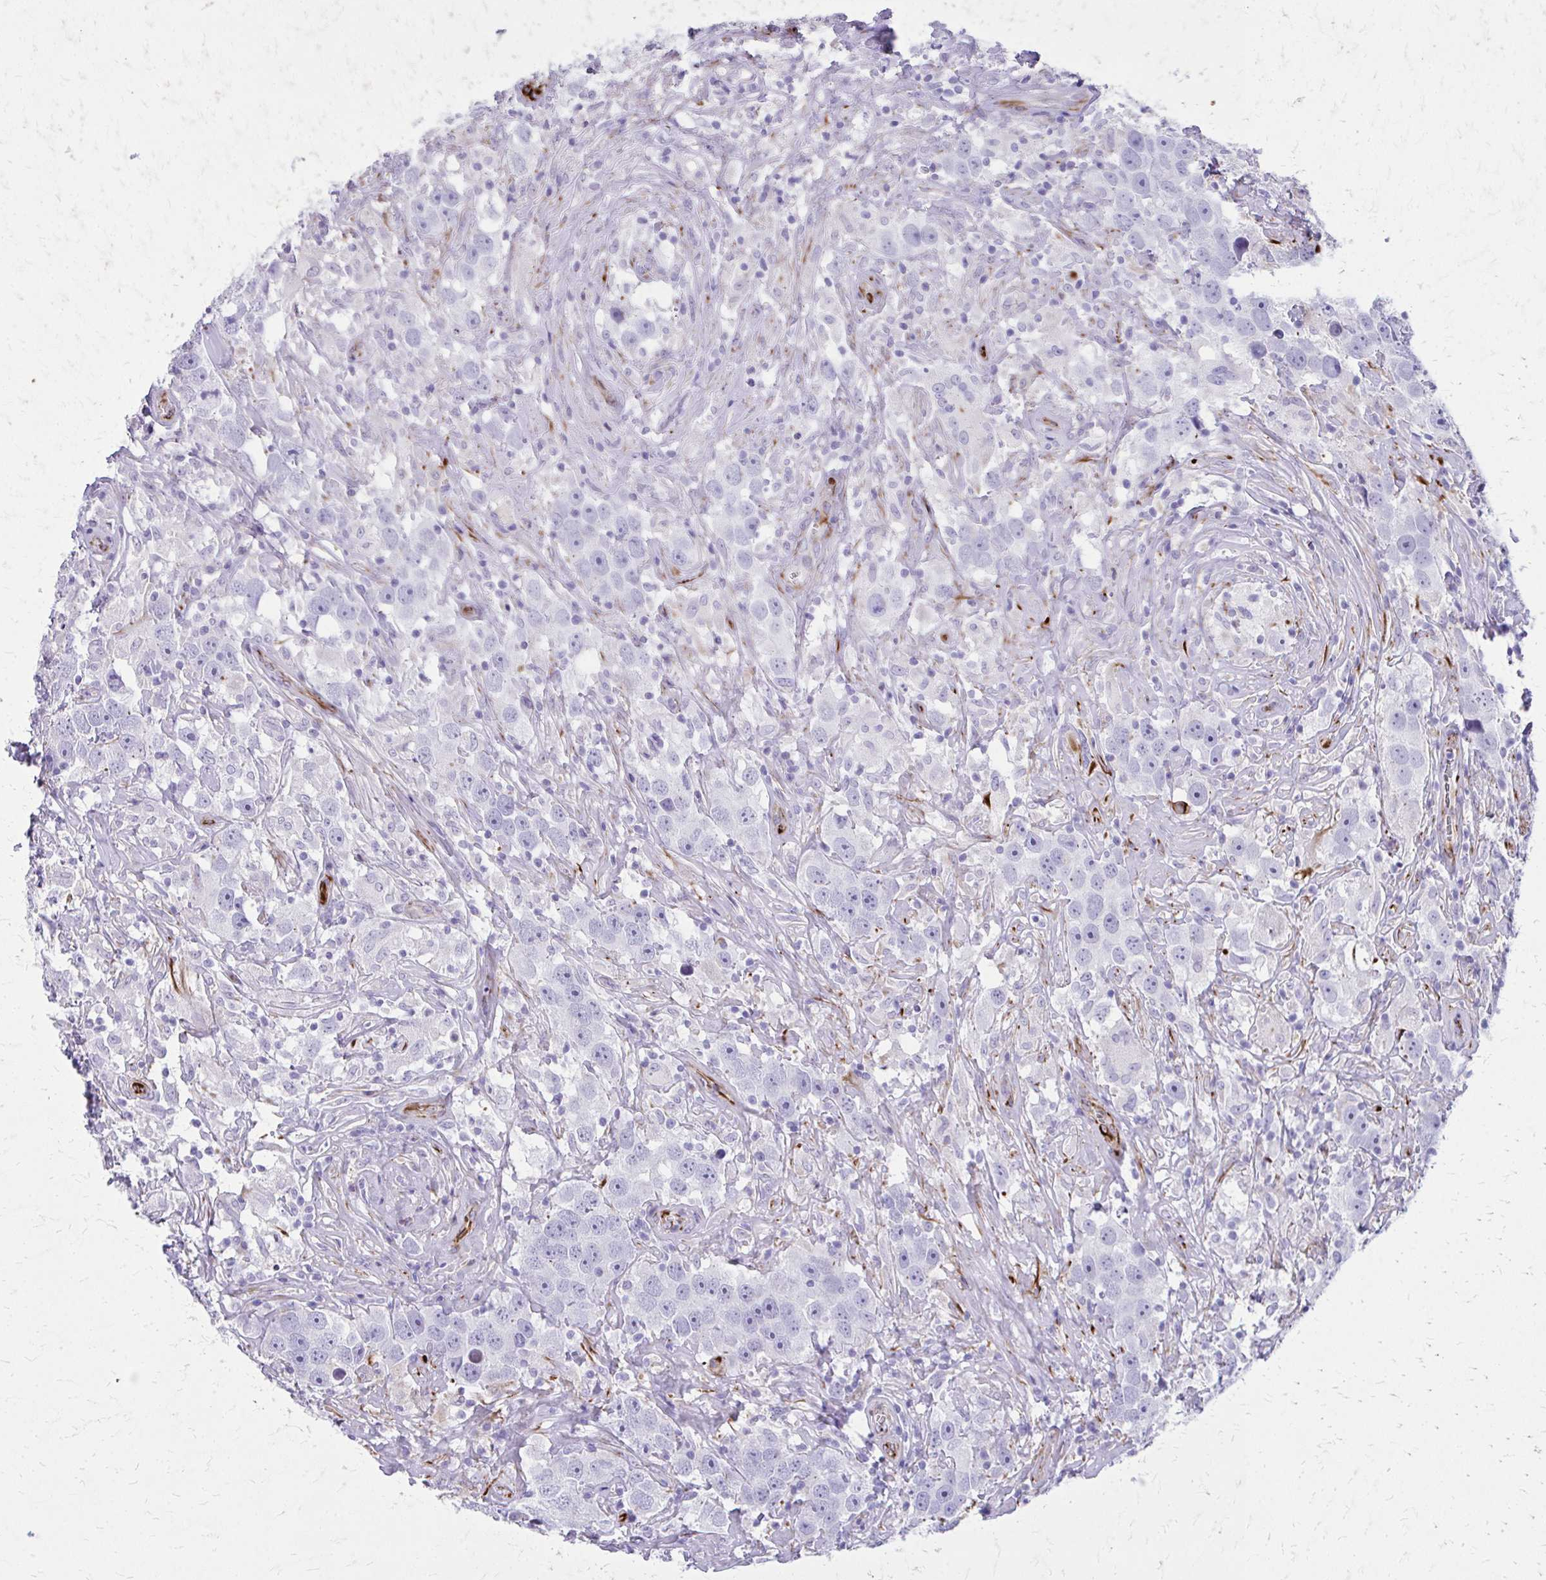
{"staining": {"intensity": "negative", "quantity": "none", "location": "none"}, "tissue": "testis cancer", "cell_type": "Tumor cells", "image_type": "cancer", "snomed": [{"axis": "morphology", "description": "Seminoma, NOS"}, {"axis": "topography", "description": "Testis"}], "caption": "Testis cancer stained for a protein using IHC displays no positivity tumor cells.", "gene": "TRIM6", "patient": {"sex": "male", "age": 49}}